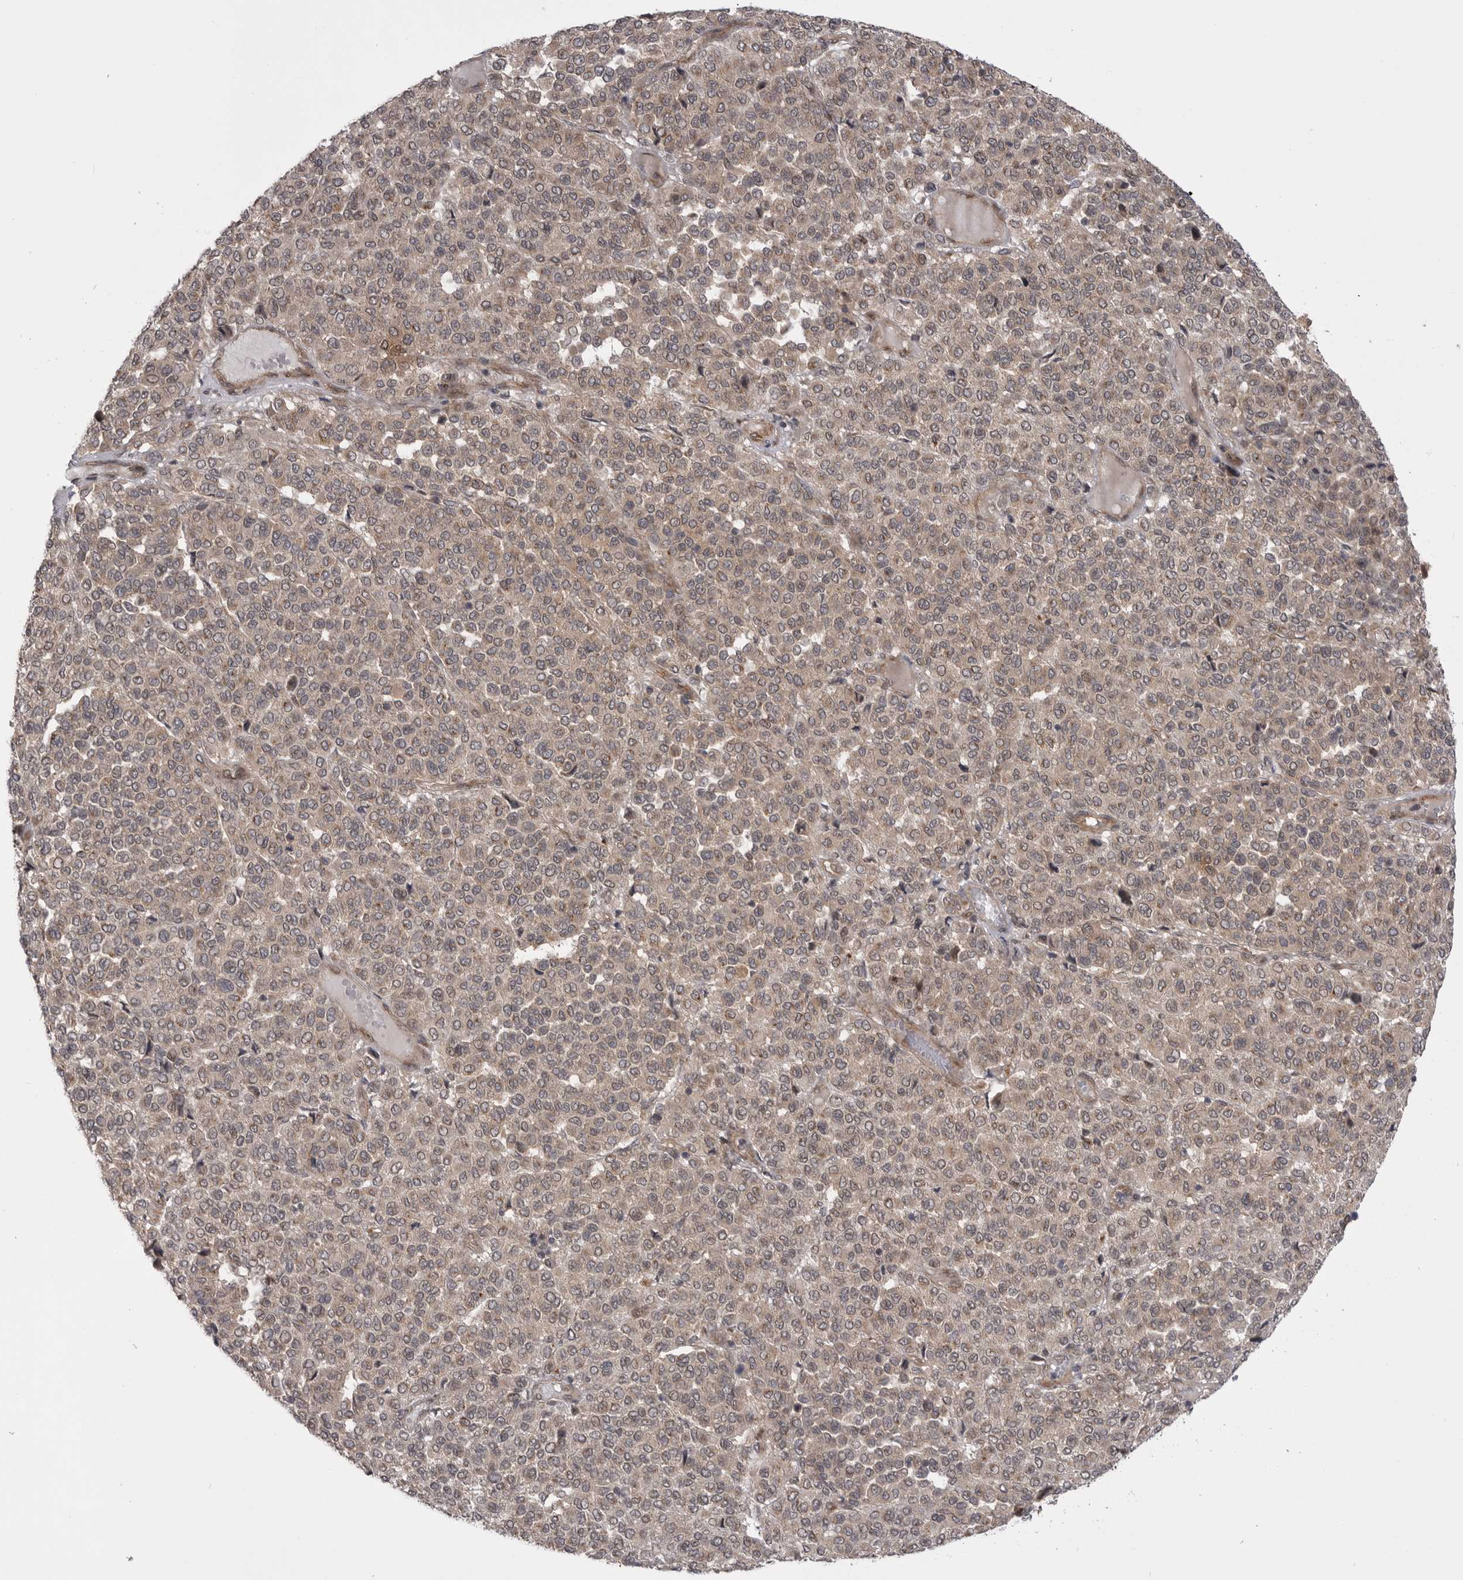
{"staining": {"intensity": "weak", "quantity": "25%-75%", "location": "cytoplasmic/membranous,nuclear"}, "tissue": "melanoma", "cell_type": "Tumor cells", "image_type": "cancer", "snomed": [{"axis": "morphology", "description": "Malignant melanoma, Metastatic site"}, {"axis": "topography", "description": "Pancreas"}], "caption": "A low amount of weak cytoplasmic/membranous and nuclear staining is present in about 25%-75% of tumor cells in melanoma tissue.", "gene": "PDCL", "patient": {"sex": "female", "age": 30}}